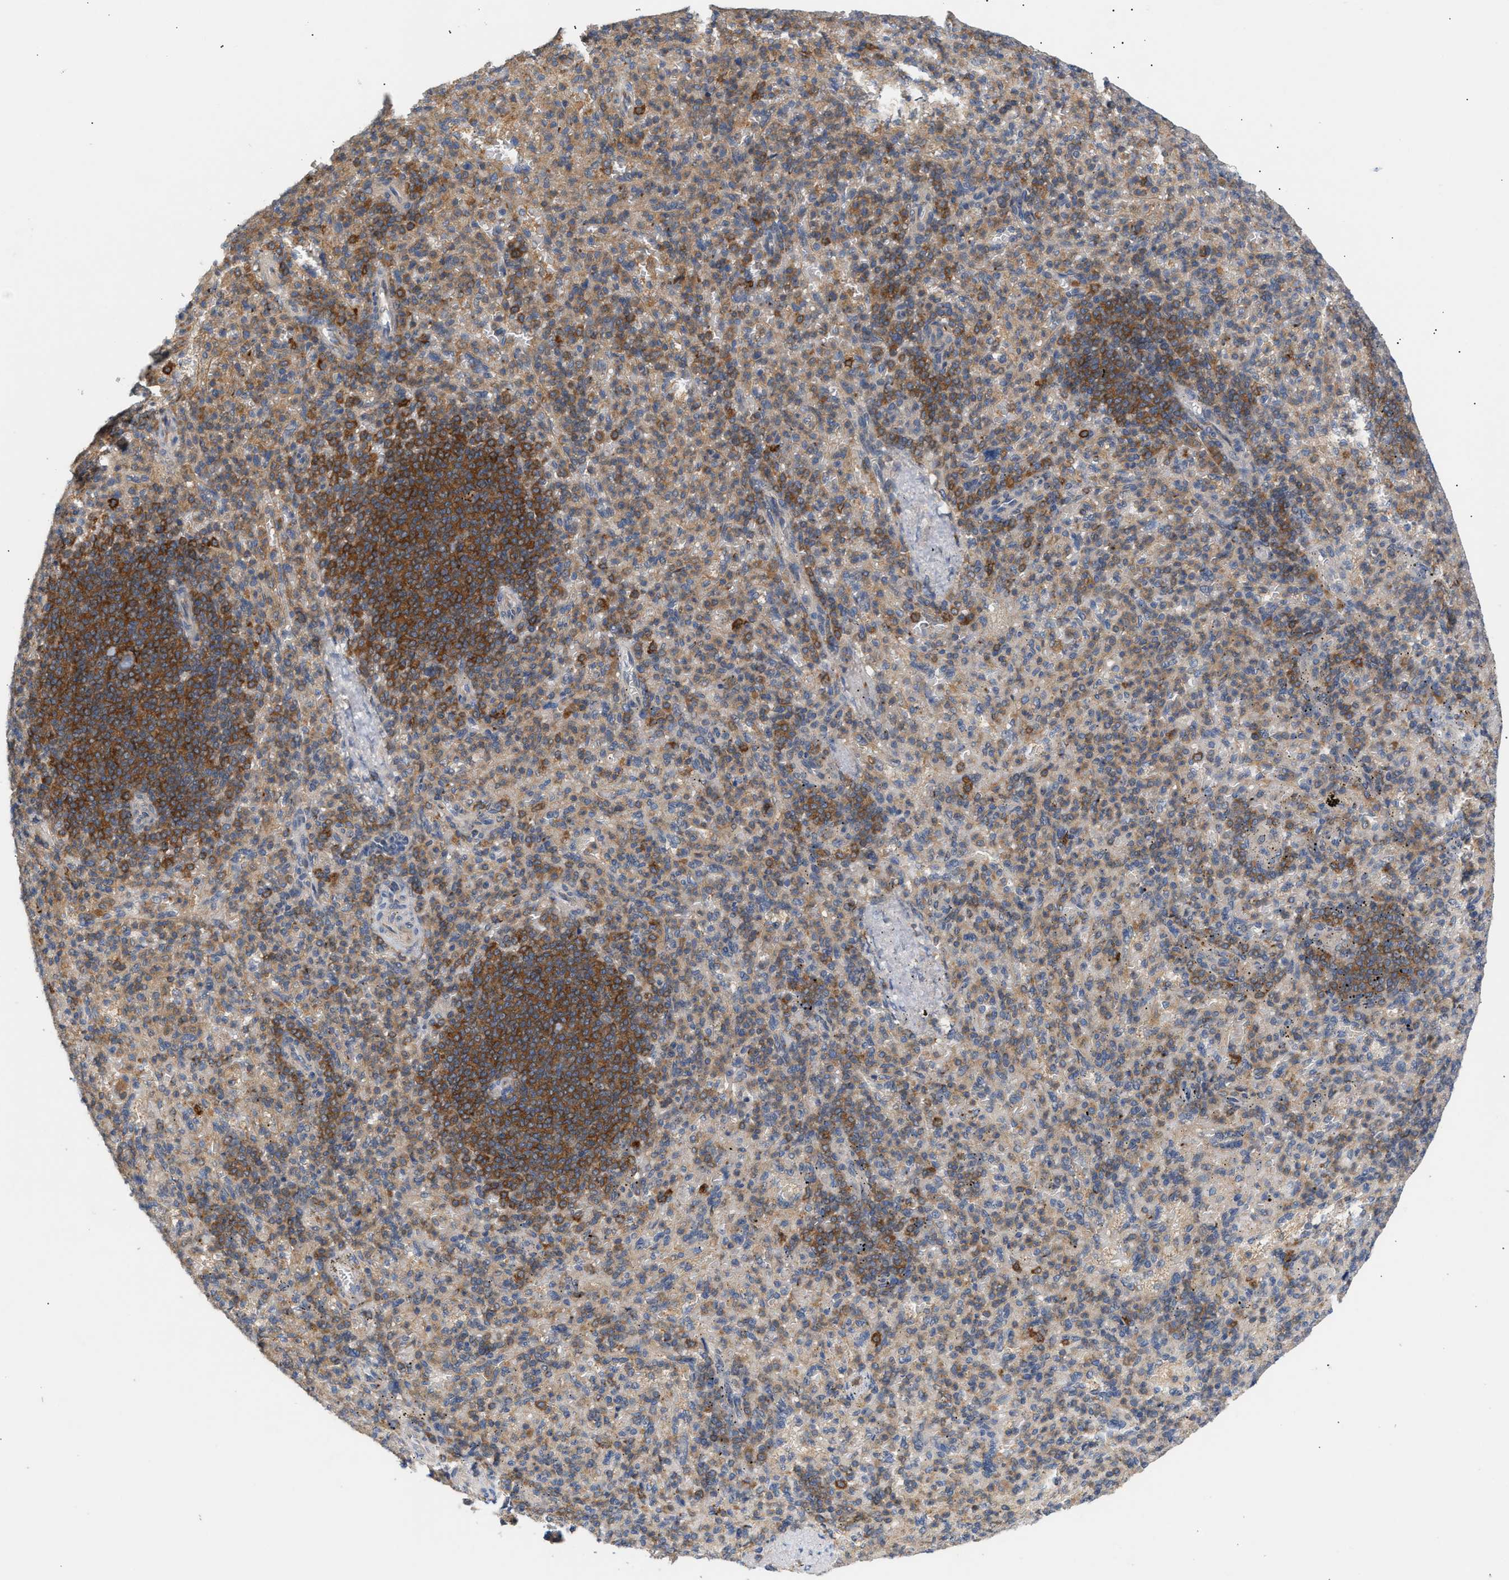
{"staining": {"intensity": "moderate", "quantity": ">75%", "location": "cytoplasmic/membranous"}, "tissue": "spleen", "cell_type": "Cells in red pulp", "image_type": "normal", "snomed": [{"axis": "morphology", "description": "Normal tissue, NOS"}, {"axis": "topography", "description": "Spleen"}], "caption": "DAB immunohistochemical staining of normal spleen displays moderate cytoplasmic/membranous protein positivity in about >75% of cells in red pulp. (DAB IHC, brown staining for protein, blue staining for nuclei).", "gene": "DBNL", "patient": {"sex": "female", "age": 74}}